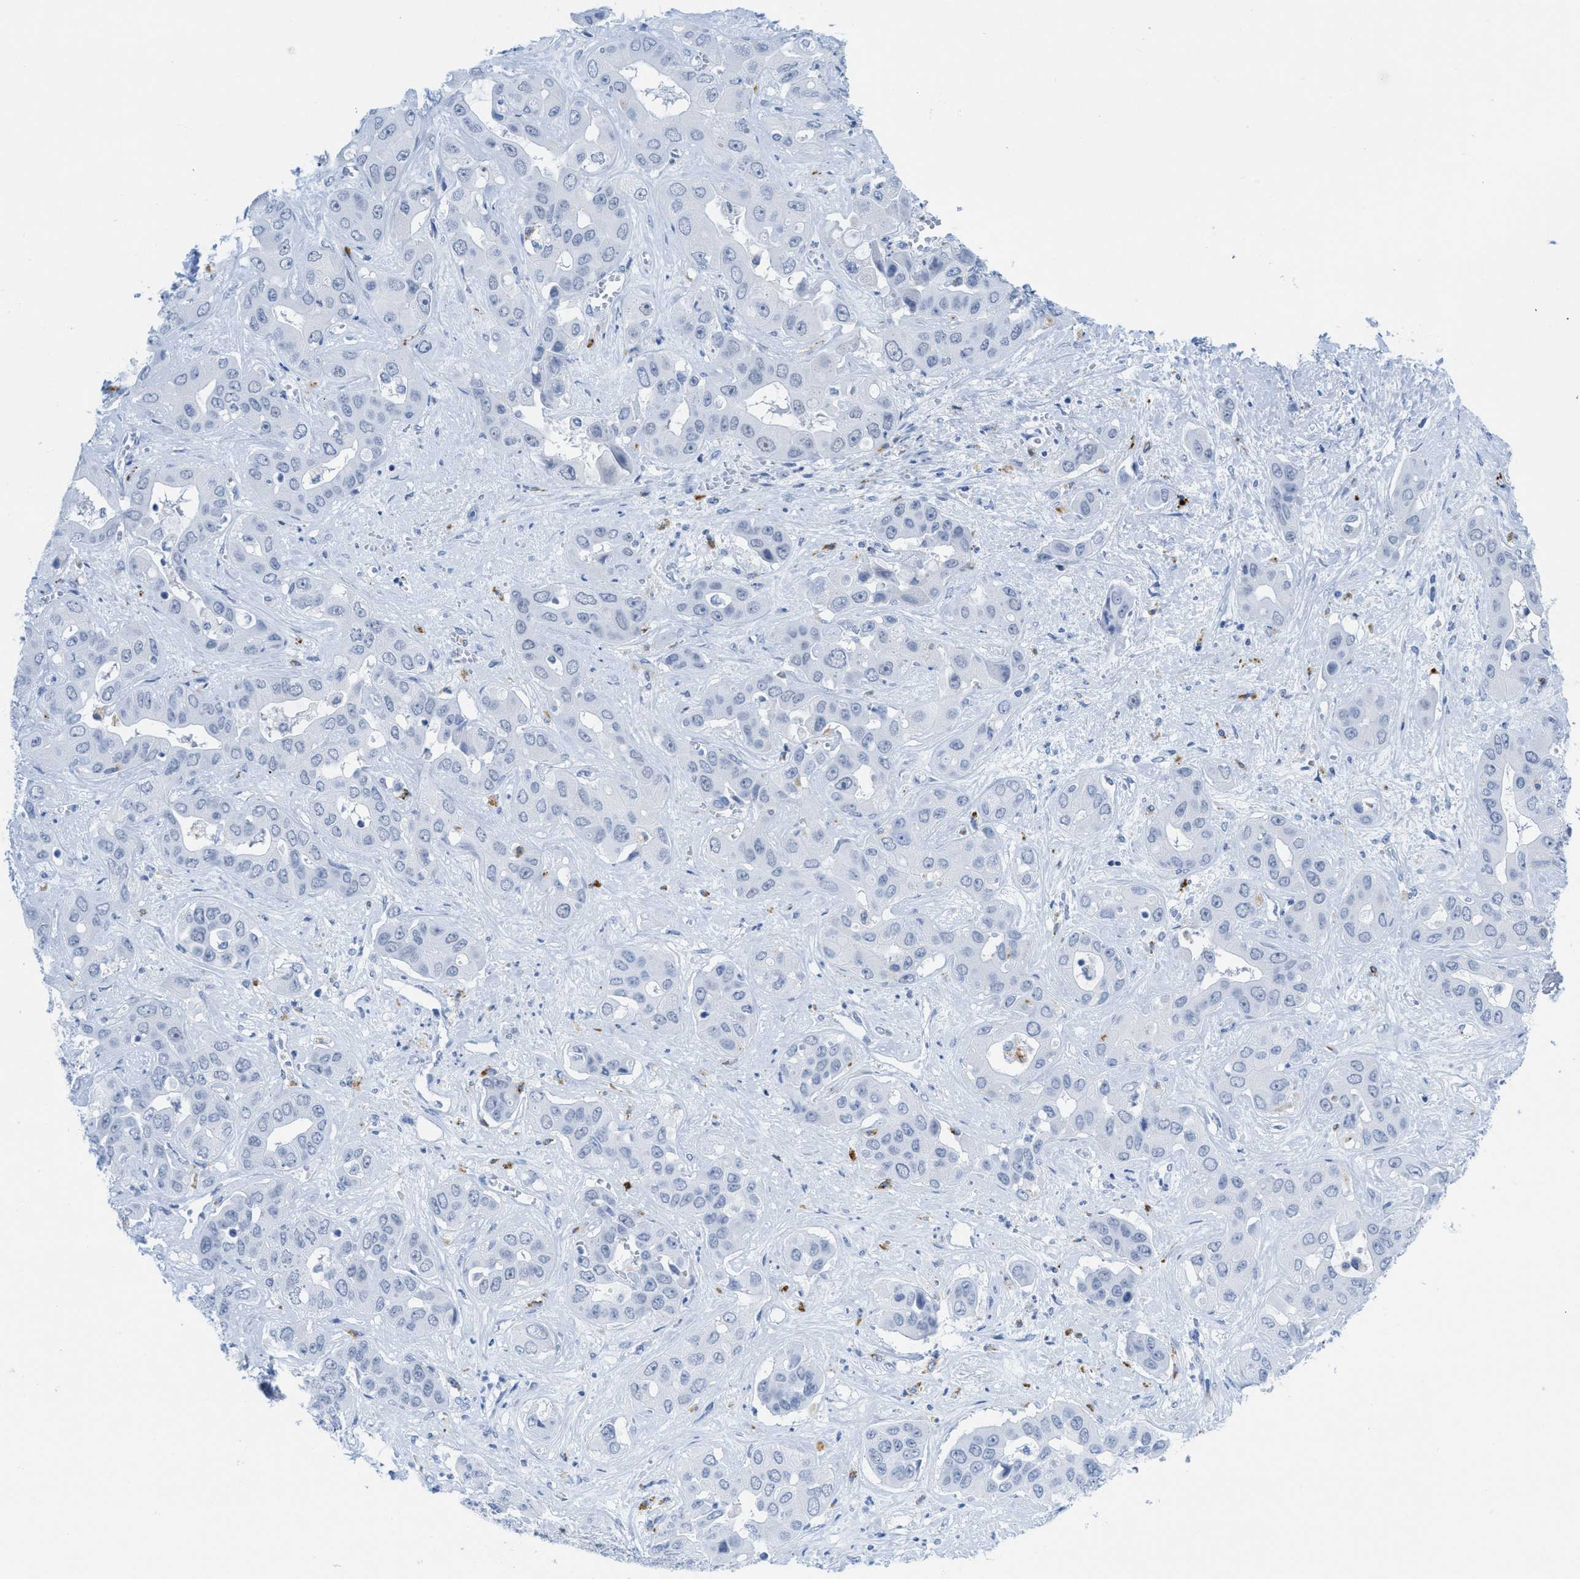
{"staining": {"intensity": "negative", "quantity": "none", "location": "none"}, "tissue": "liver cancer", "cell_type": "Tumor cells", "image_type": "cancer", "snomed": [{"axis": "morphology", "description": "Cholangiocarcinoma"}, {"axis": "topography", "description": "Liver"}], "caption": "Immunohistochemical staining of liver cancer (cholangiocarcinoma) displays no significant positivity in tumor cells.", "gene": "WDR4", "patient": {"sex": "female", "age": 52}}